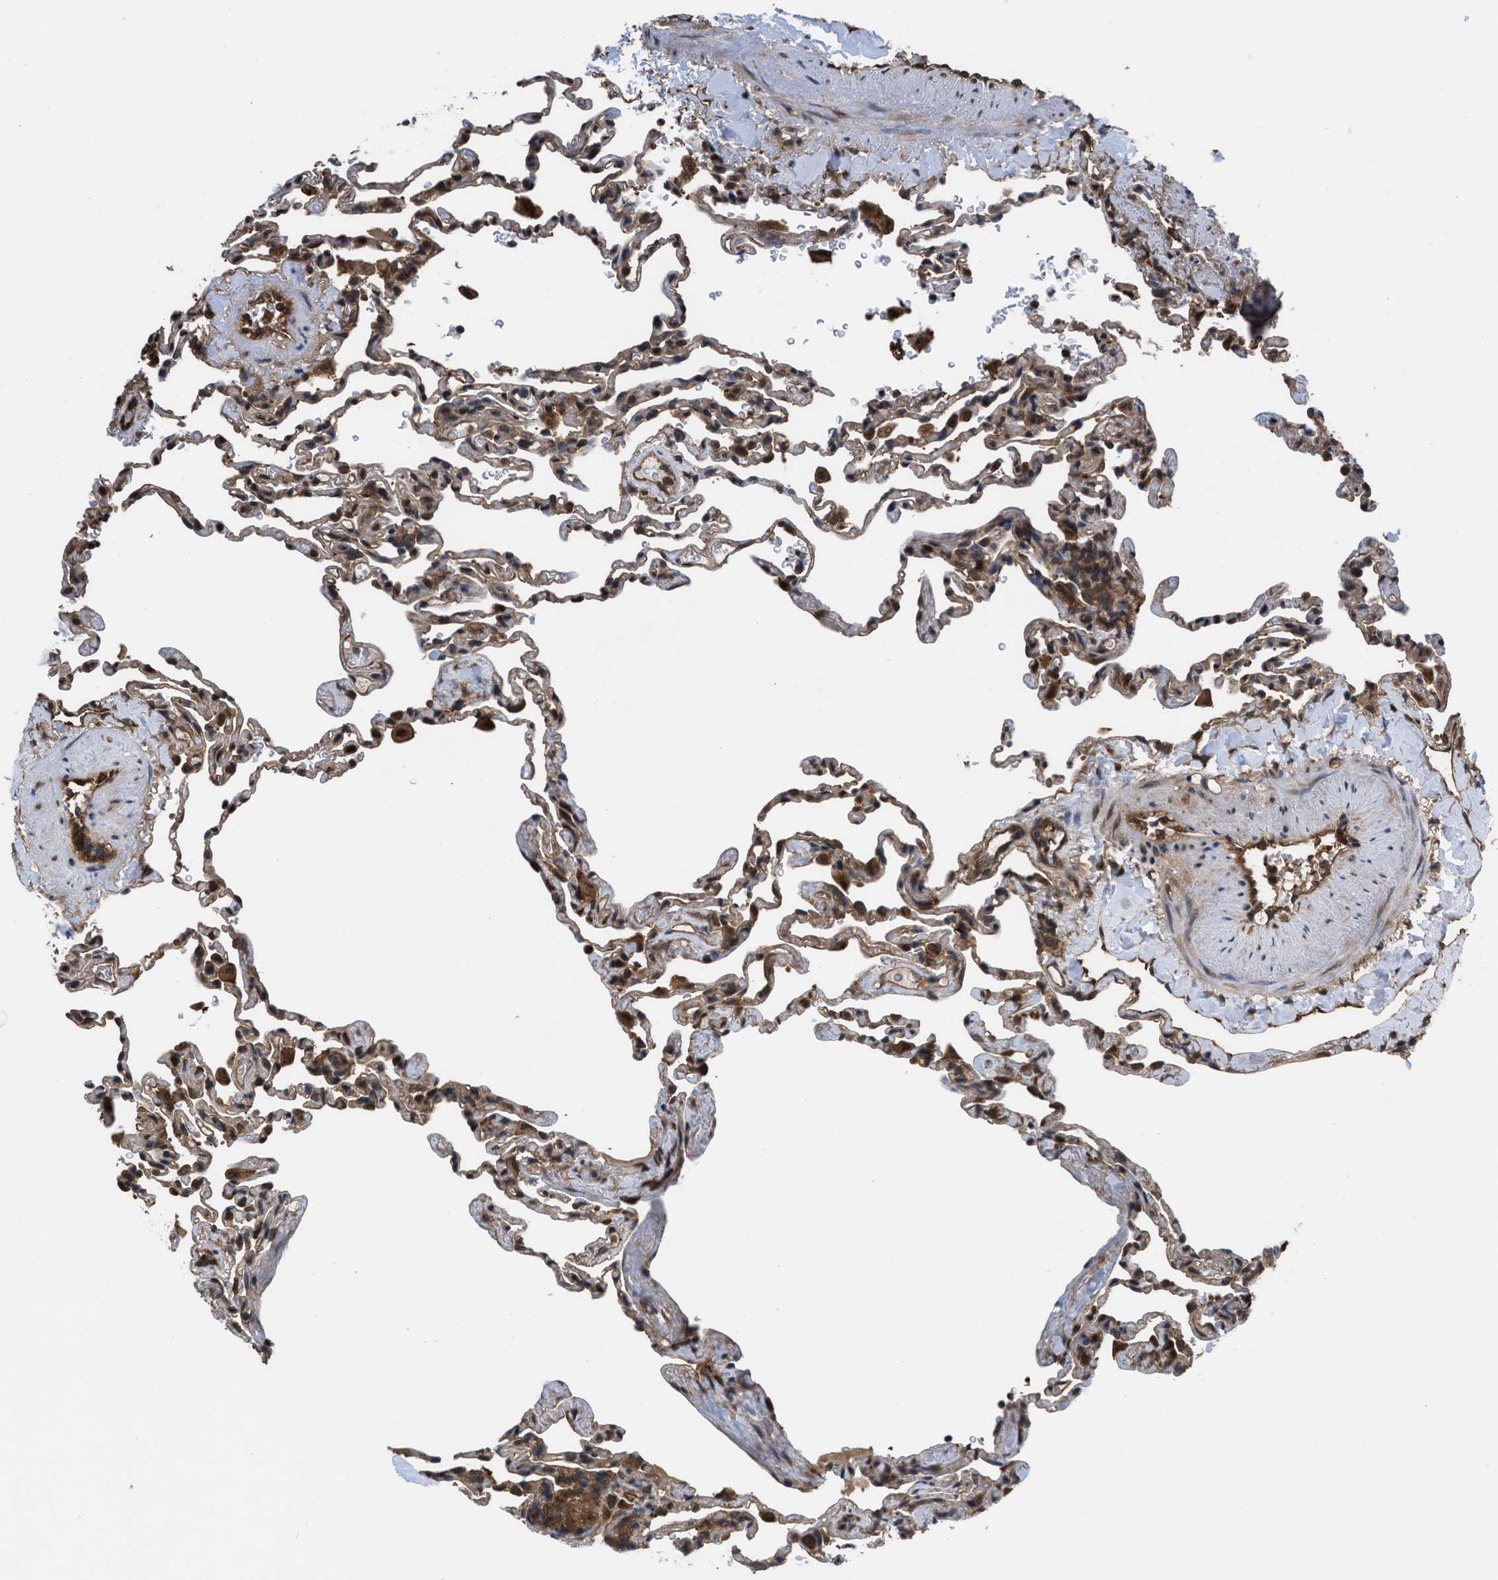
{"staining": {"intensity": "moderate", "quantity": "25%-75%", "location": "cytoplasmic/membranous,nuclear"}, "tissue": "lung", "cell_type": "Alveolar cells", "image_type": "normal", "snomed": [{"axis": "morphology", "description": "Normal tissue, NOS"}, {"axis": "topography", "description": "Lung"}], "caption": "A high-resolution photomicrograph shows immunohistochemistry staining of benign lung, which reveals moderate cytoplasmic/membranous,nuclear expression in approximately 25%-75% of alveolar cells.", "gene": "YWHAG", "patient": {"sex": "male", "age": 59}}